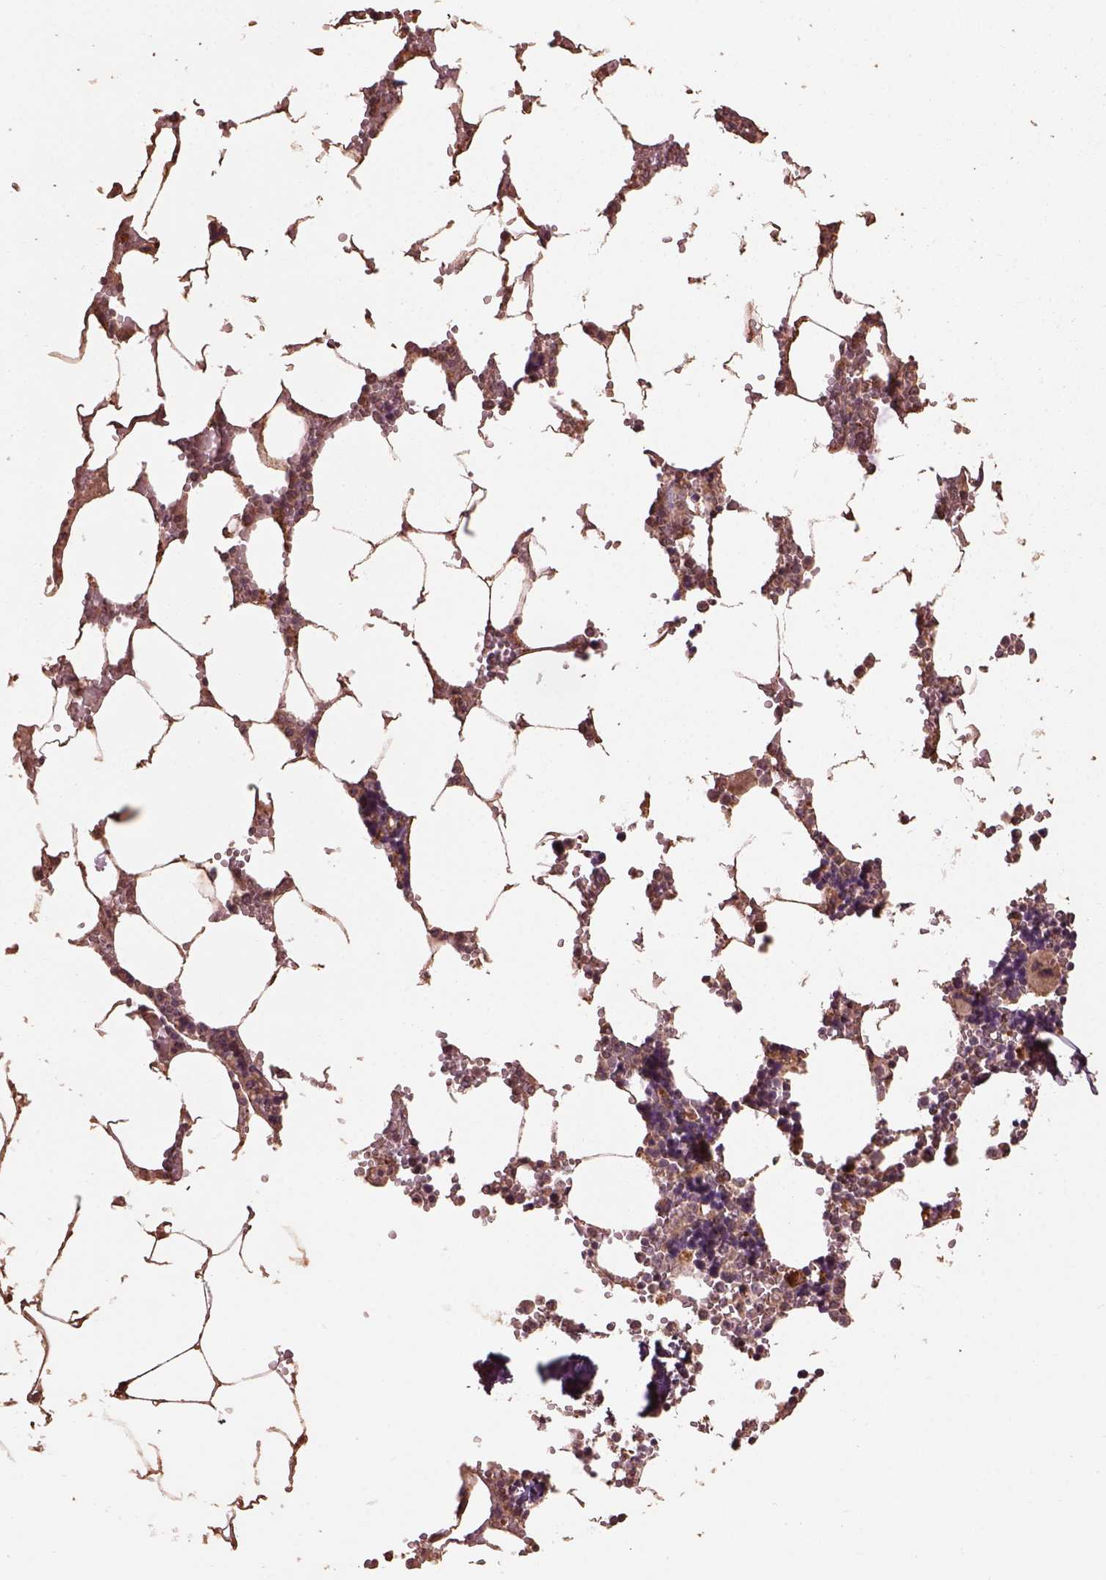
{"staining": {"intensity": "moderate", "quantity": "25%-75%", "location": "cytoplasmic/membranous"}, "tissue": "bone marrow", "cell_type": "Hematopoietic cells", "image_type": "normal", "snomed": [{"axis": "morphology", "description": "Normal tissue, NOS"}, {"axis": "topography", "description": "Bone marrow"}], "caption": "IHC of normal bone marrow reveals medium levels of moderate cytoplasmic/membranous staining in about 25%-75% of hematopoietic cells.", "gene": "METTL4", "patient": {"sex": "male", "age": 54}}